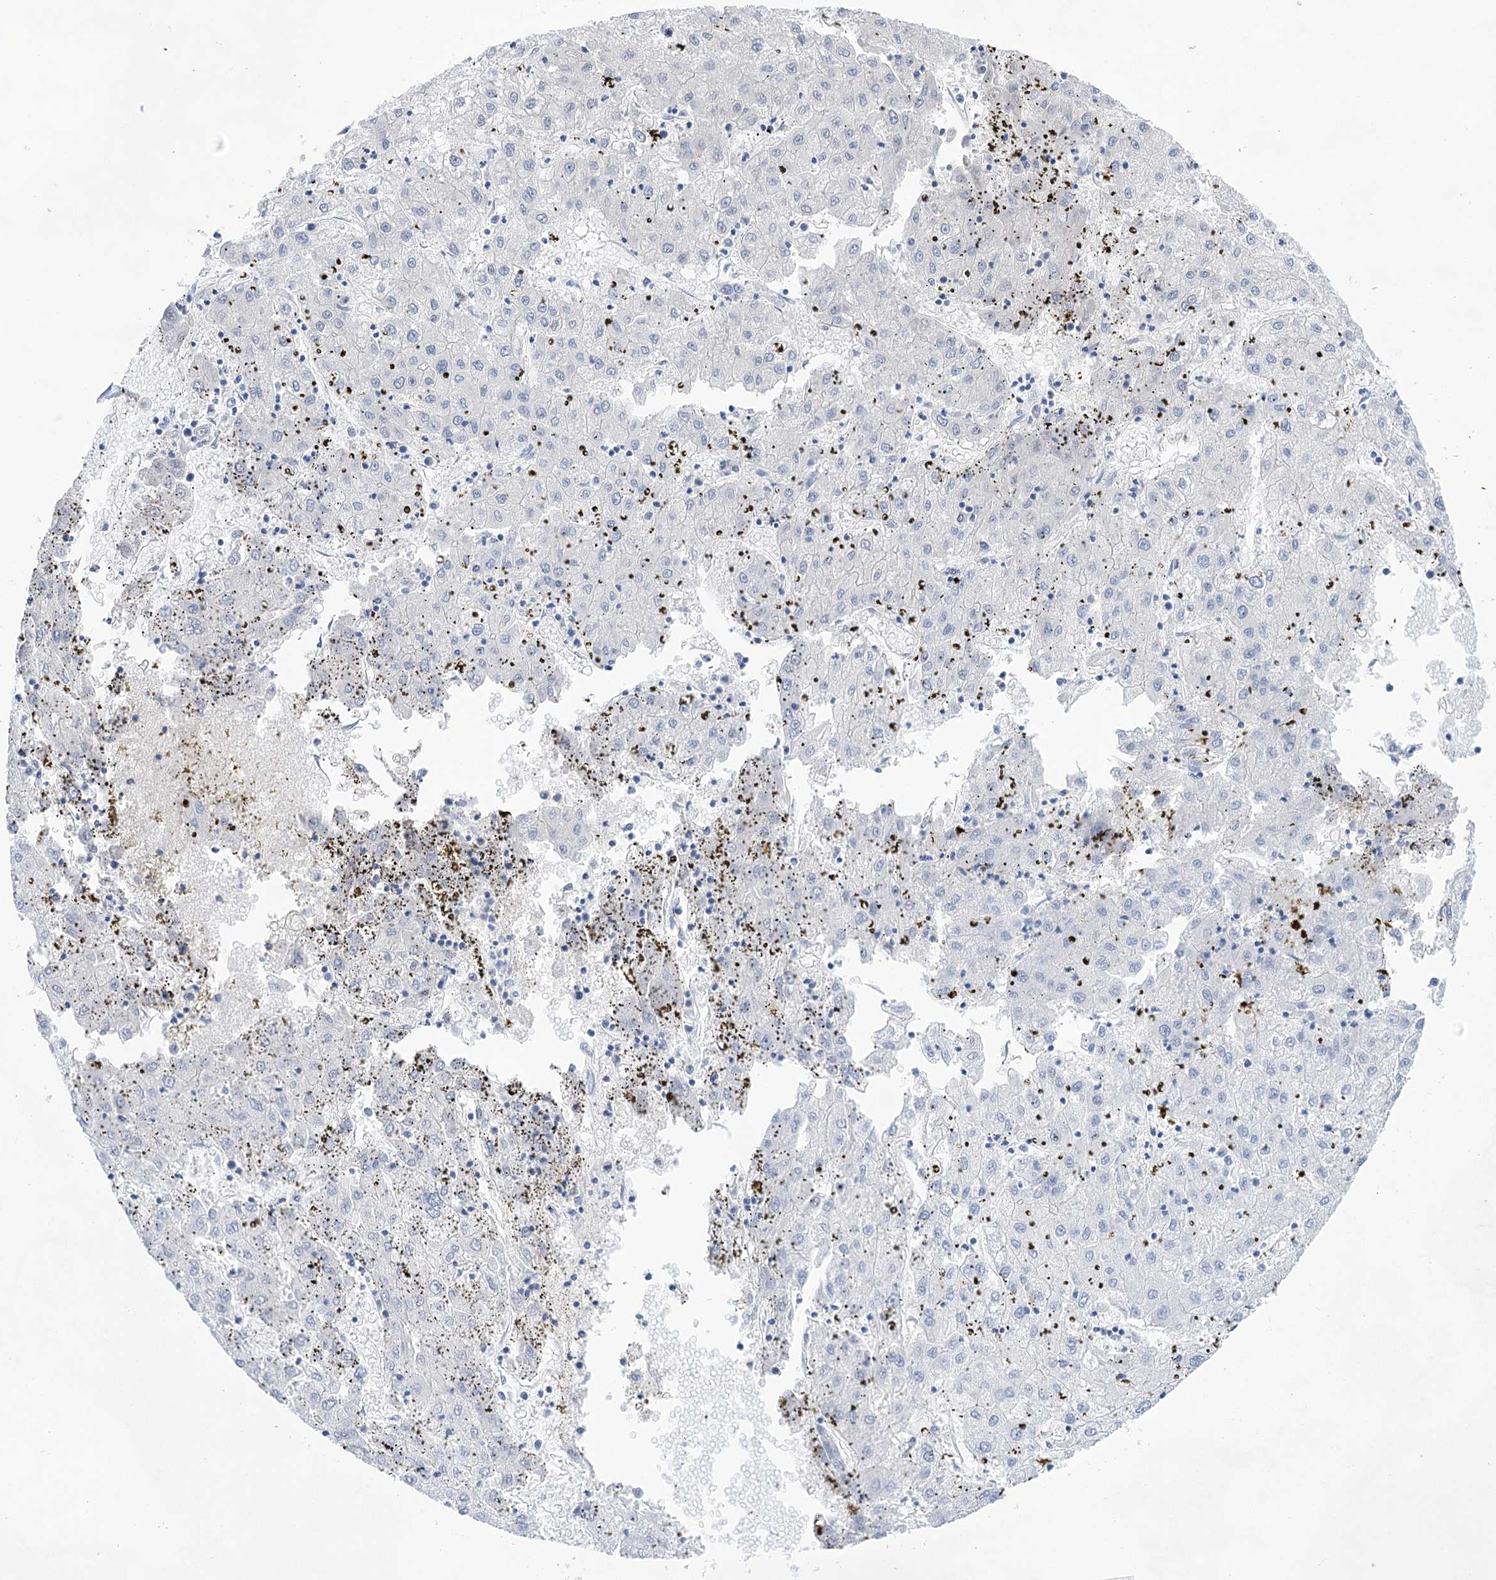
{"staining": {"intensity": "negative", "quantity": "none", "location": "none"}, "tissue": "liver cancer", "cell_type": "Tumor cells", "image_type": "cancer", "snomed": [{"axis": "morphology", "description": "Carcinoma, Hepatocellular, NOS"}, {"axis": "topography", "description": "Liver"}], "caption": "This is an immunohistochemistry image of human liver cancer. There is no staining in tumor cells.", "gene": "LALBA", "patient": {"sex": "male", "age": 72}}